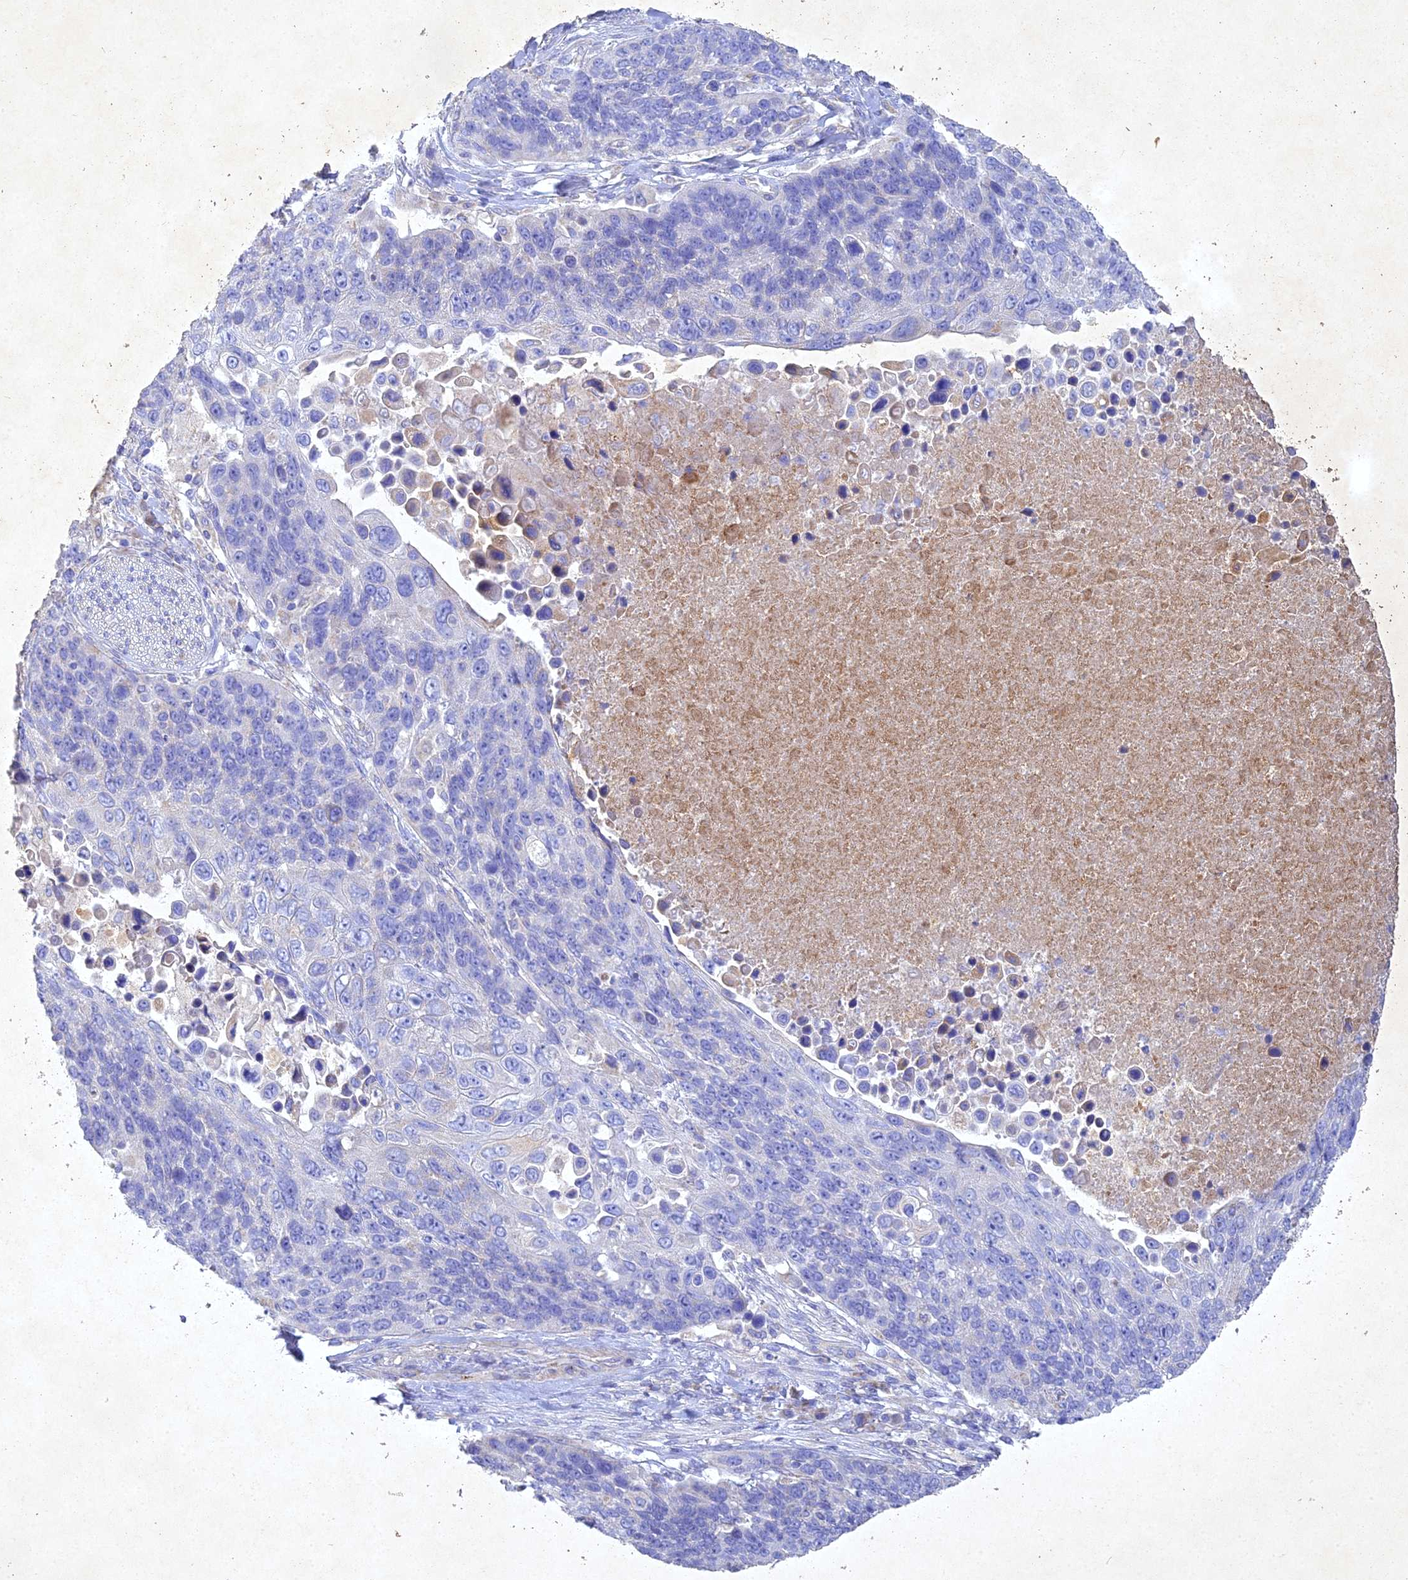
{"staining": {"intensity": "negative", "quantity": "none", "location": "none"}, "tissue": "lung cancer", "cell_type": "Tumor cells", "image_type": "cancer", "snomed": [{"axis": "morphology", "description": "Normal tissue, NOS"}, {"axis": "morphology", "description": "Squamous cell carcinoma, NOS"}, {"axis": "topography", "description": "Lymph node"}, {"axis": "topography", "description": "Lung"}], "caption": "High magnification brightfield microscopy of lung squamous cell carcinoma stained with DAB (brown) and counterstained with hematoxylin (blue): tumor cells show no significant positivity. Nuclei are stained in blue.", "gene": "NDUFV1", "patient": {"sex": "male", "age": 66}}